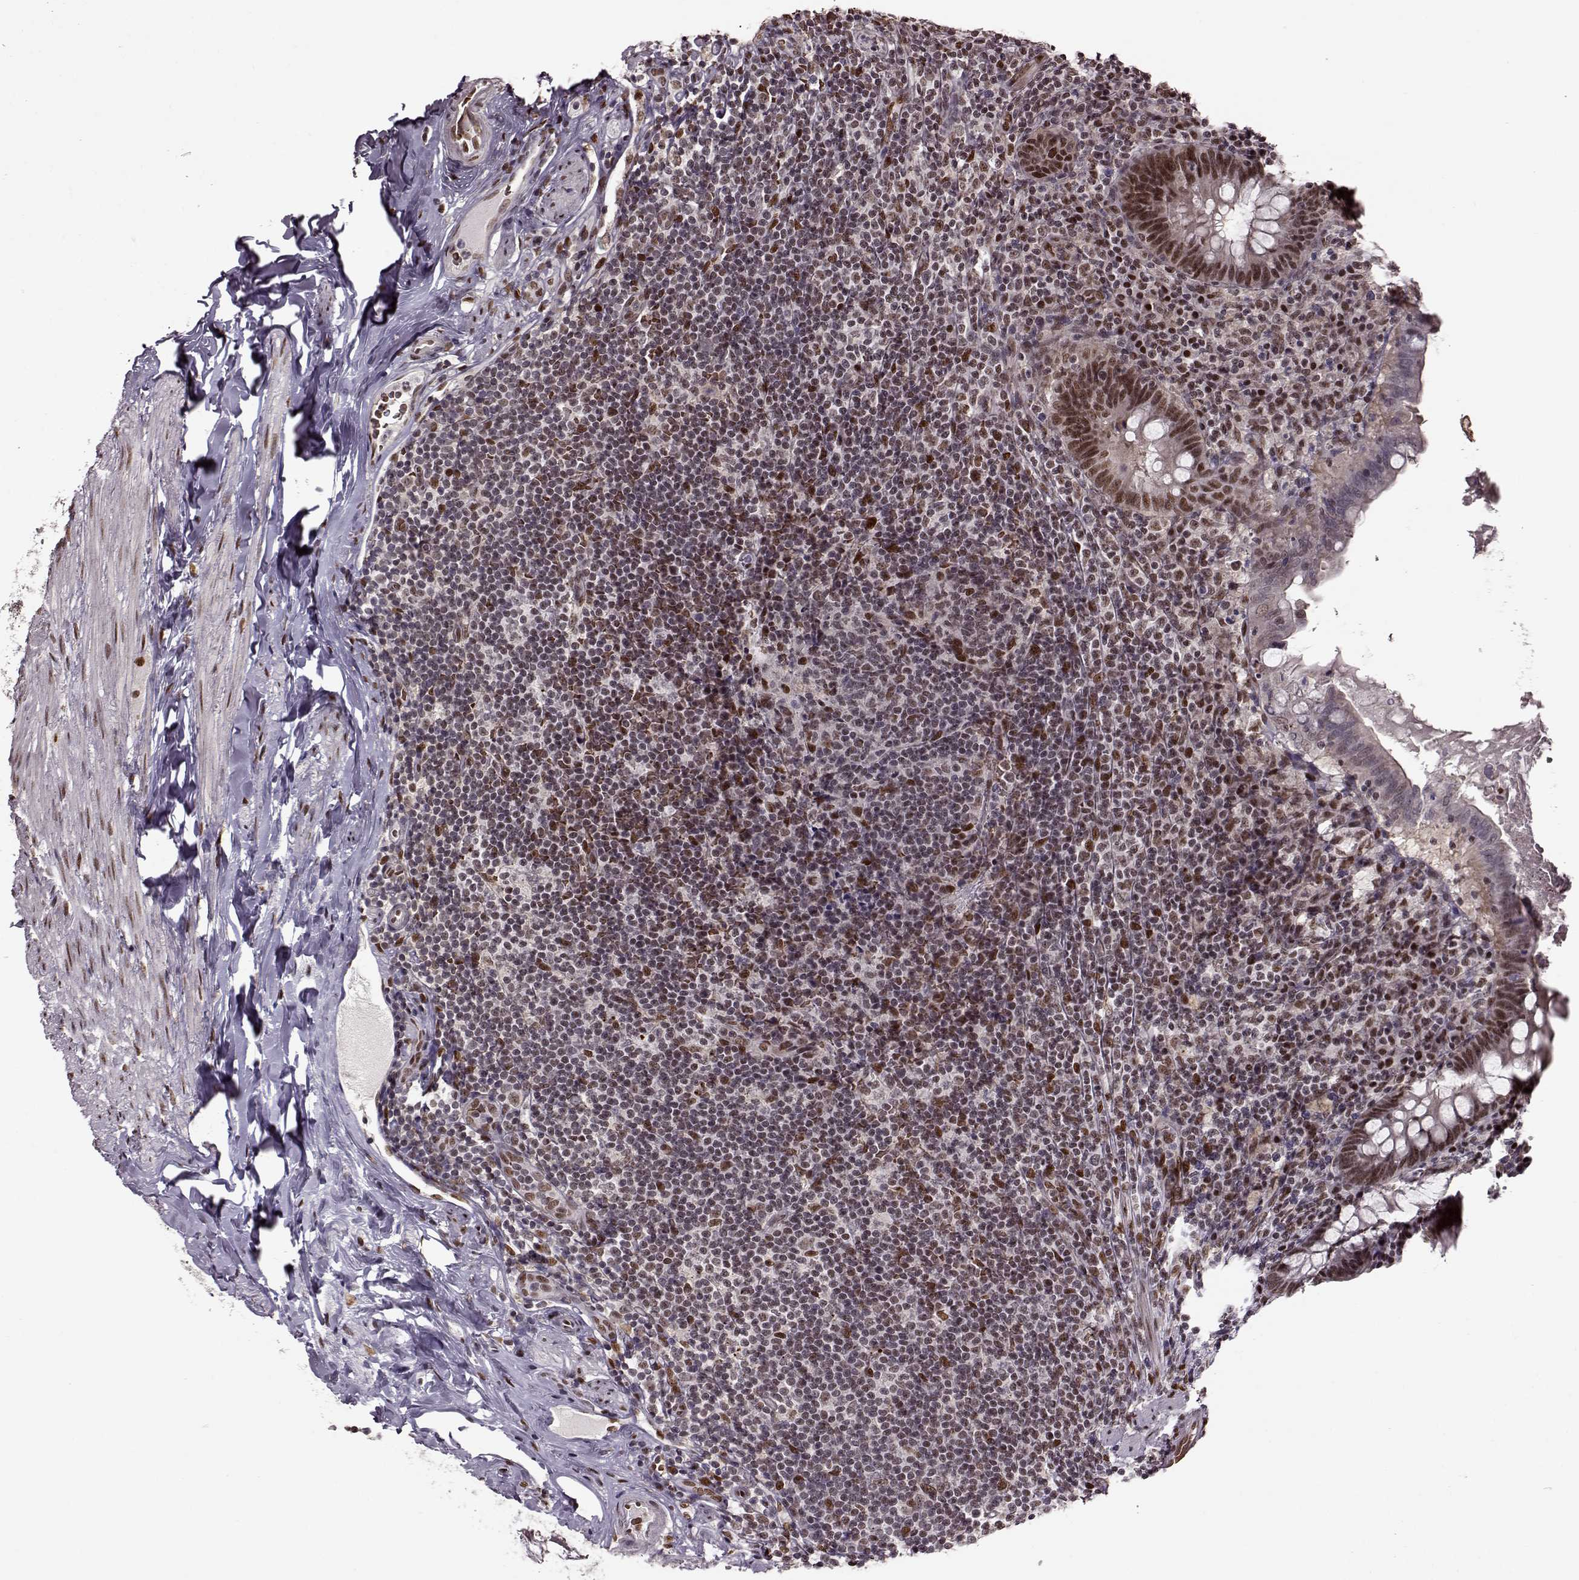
{"staining": {"intensity": "moderate", "quantity": "<25%", "location": "nuclear"}, "tissue": "appendix", "cell_type": "Glandular cells", "image_type": "normal", "snomed": [{"axis": "morphology", "description": "Normal tissue, NOS"}, {"axis": "topography", "description": "Appendix"}], "caption": "Protein staining displays moderate nuclear staining in approximately <25% of glandular cells in unremarkable appendix. The protein is stained brown, and the nuclei are stained in blue (DAB IHC with brightfield microscopy, high magnification).", "gene": "FTO", "patient": {"sex": "male", "age": 47}}